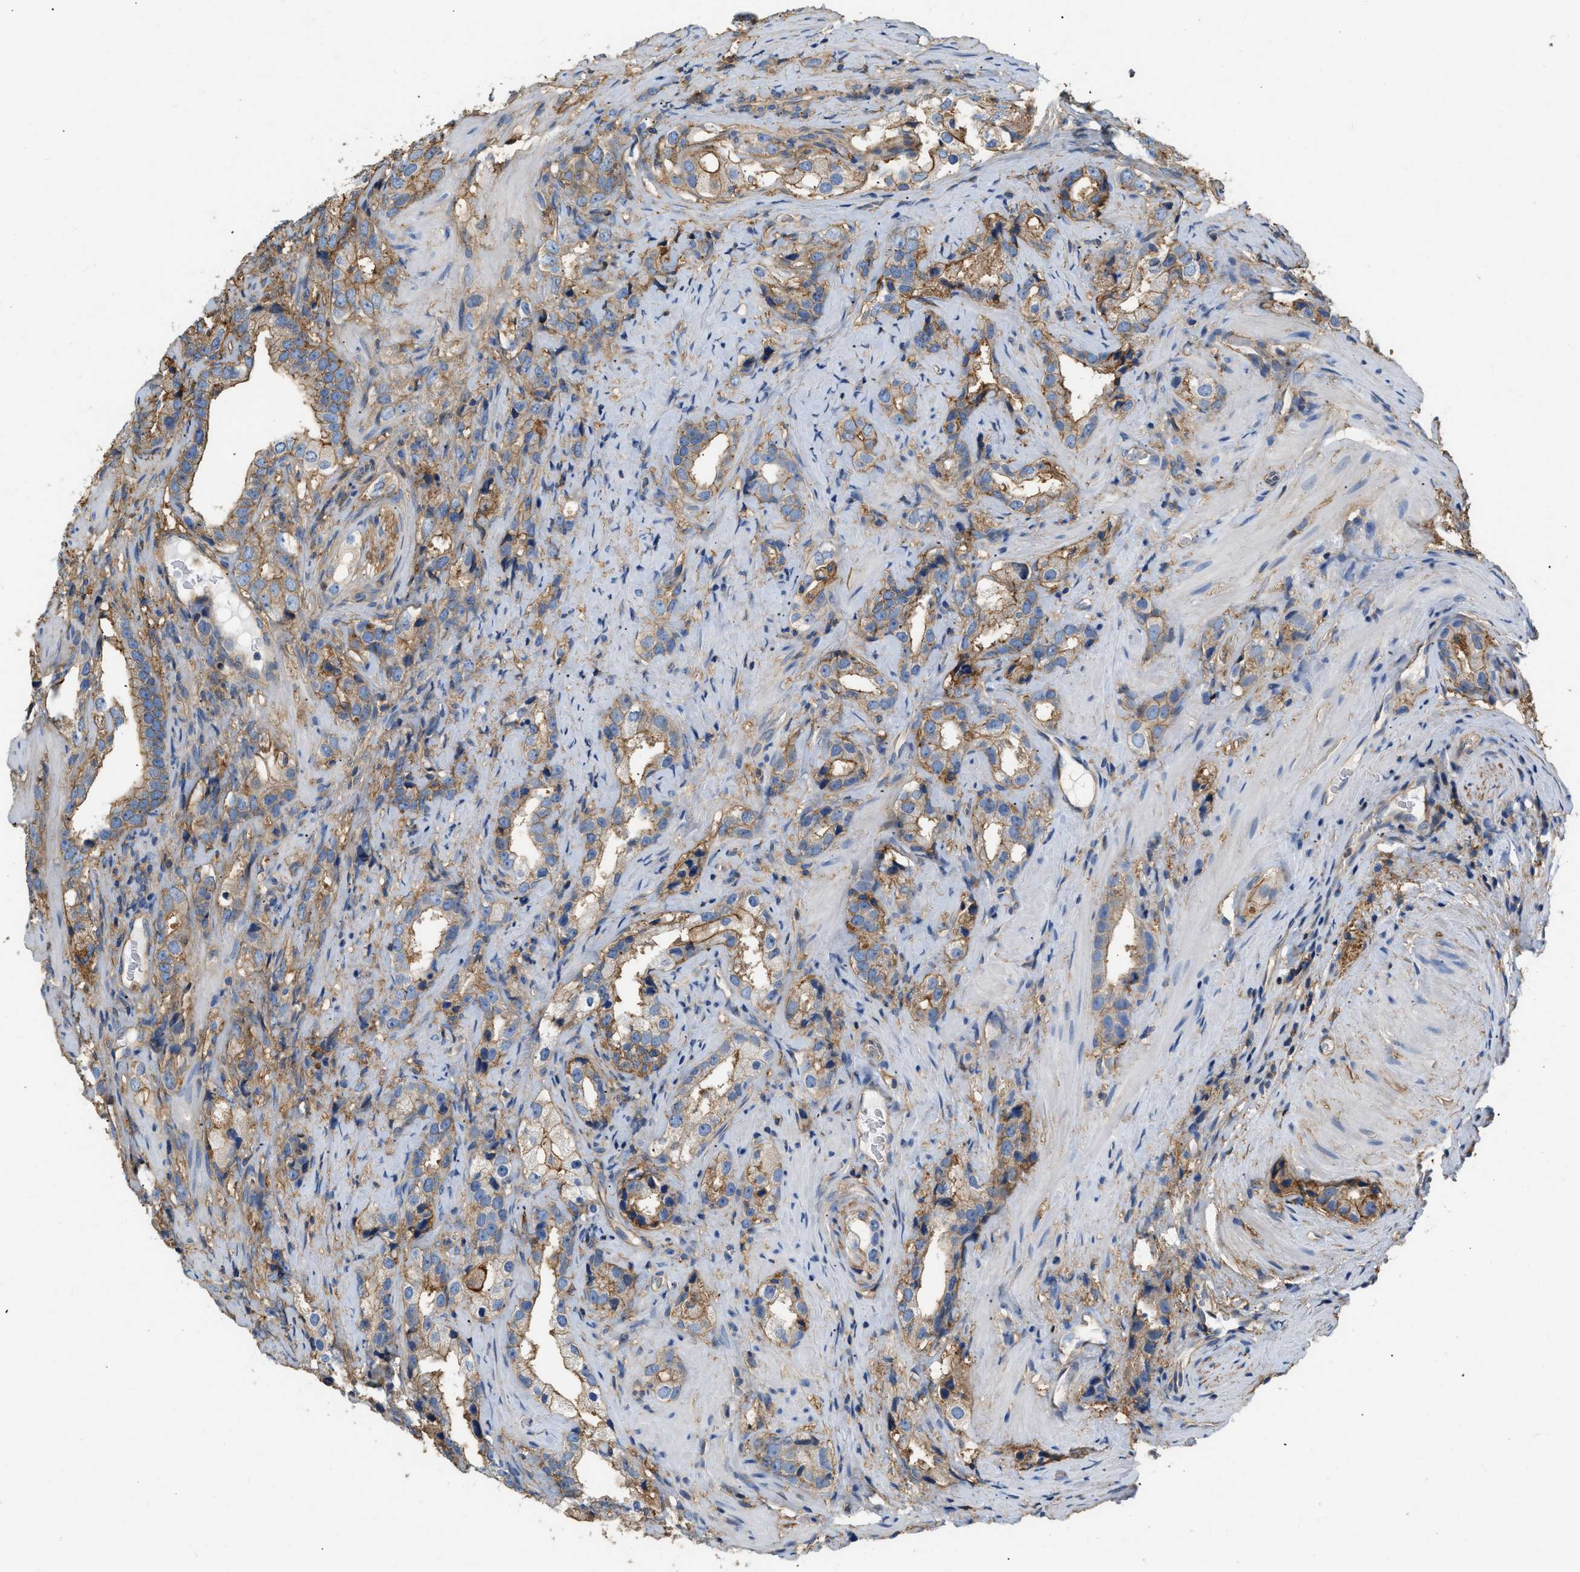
{"staining": {"intensity": "moderate", "quantity": ">75%", "location": "cytoplasmic/membranous"}, "tissue": "prostate cancer", "cell_type": "Tumor cells", "image_type": "cancer", "snomed": [{"axis": "morphology", "description": "Adenocarcinoma, High grade"}, {"axis": "topography", "description": "Prostate"}], "caption": "Tumor cells display medium levels of moderate cytoplasmic/membranous staining in approximately >75% of cells in human prostate cancer.", "gene": "GNB4", "patient": {"sex": "male", "age": 63}}